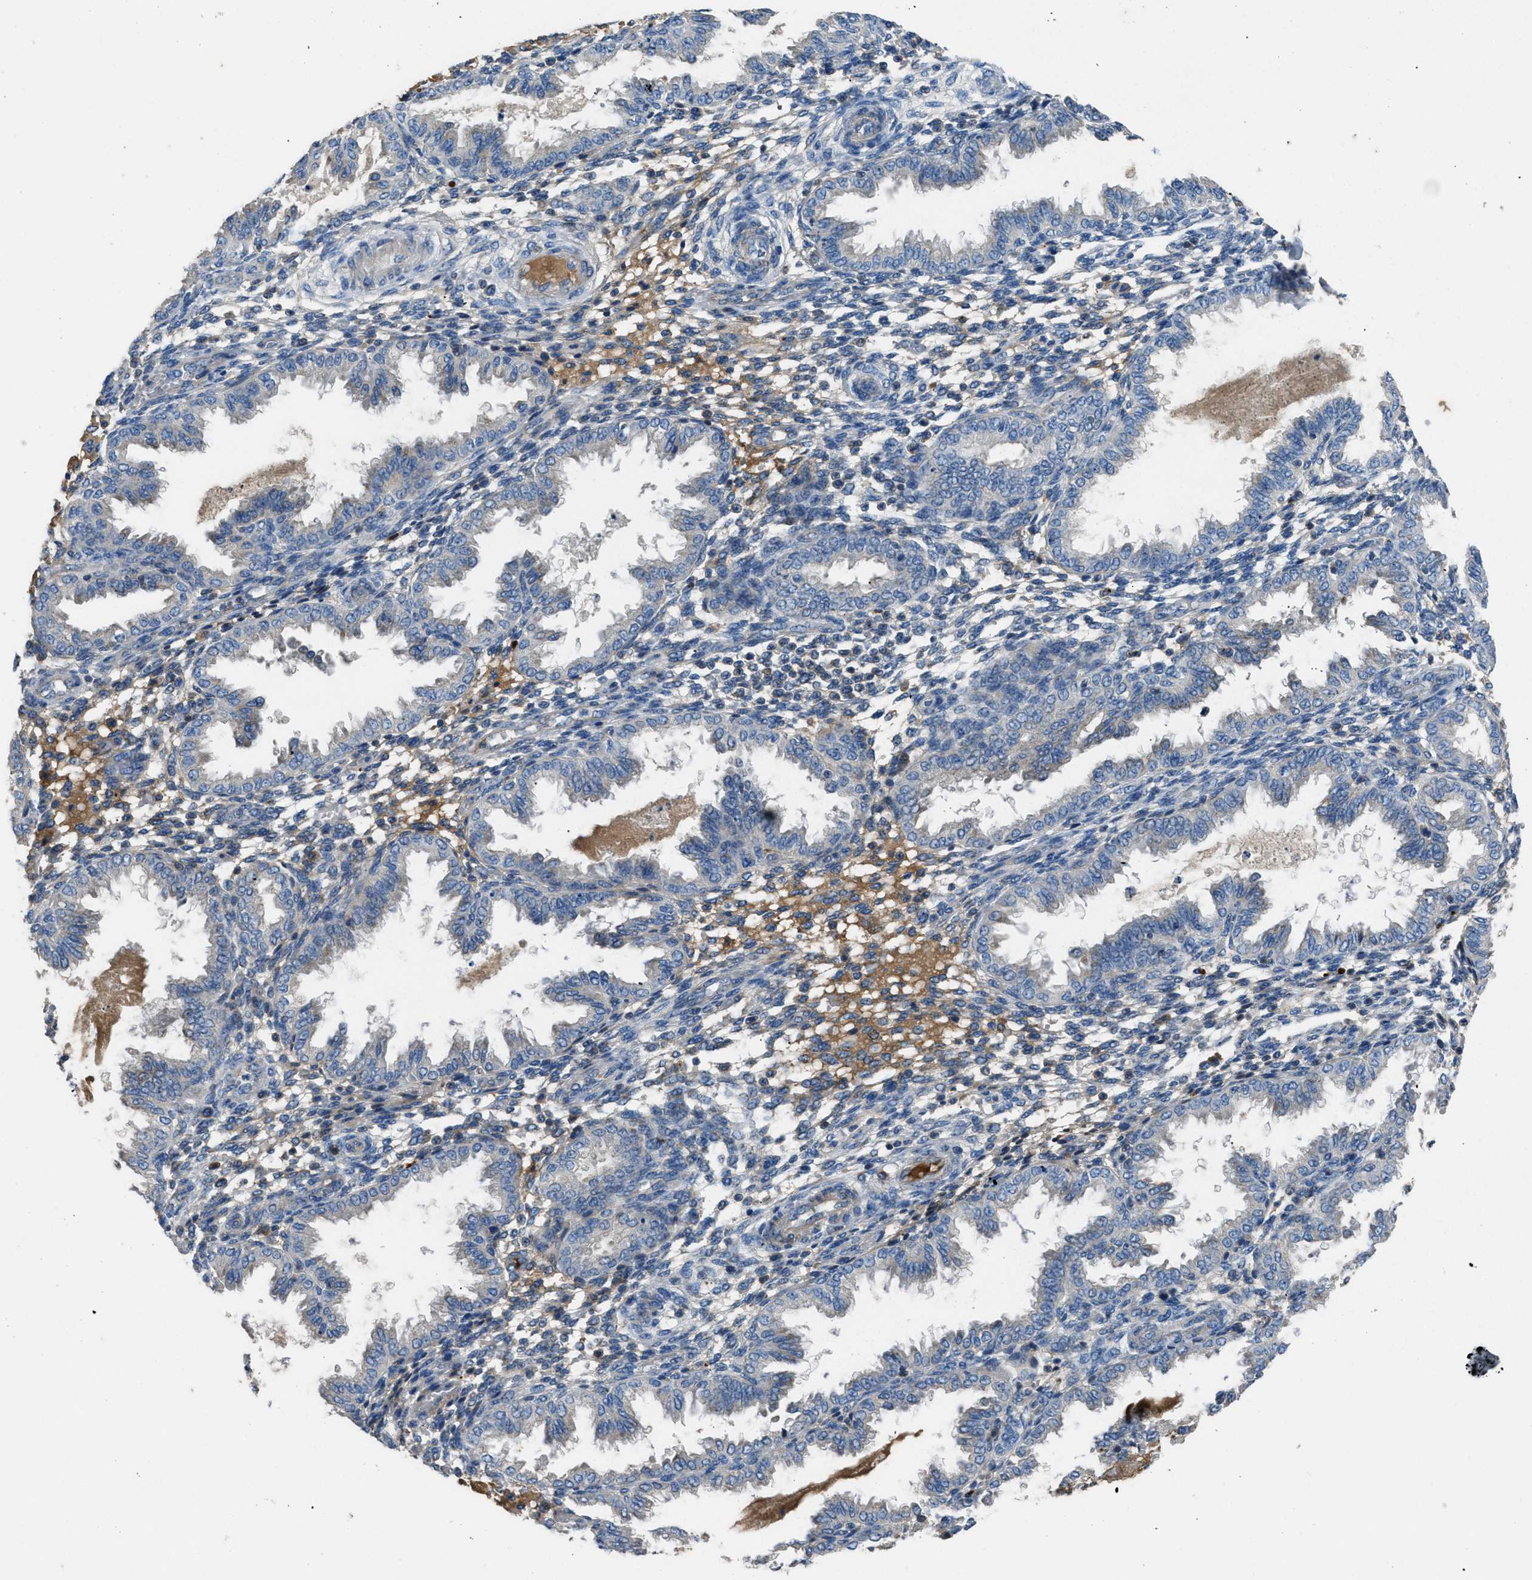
{"staining": {"intensity": "negative", "quantity": "none", "location": "none"}, "tissue": "endometrium", "cell_type": "Cells in endometrial stroma", "image_type": "normal", "snomed": [{"axis": "morphology", "description": "Normal tissue, NOS"}, {"axis": "topography", "description": "Endometrium"}], "caption": "An immunohistochemistry (IHC) photomicrograph of benign endometrium is shown. There is no staining in cells in endometrial stroma of endometrium.", "gene": "SGCZ", "patient": {"sex": "female", "age": 33}}